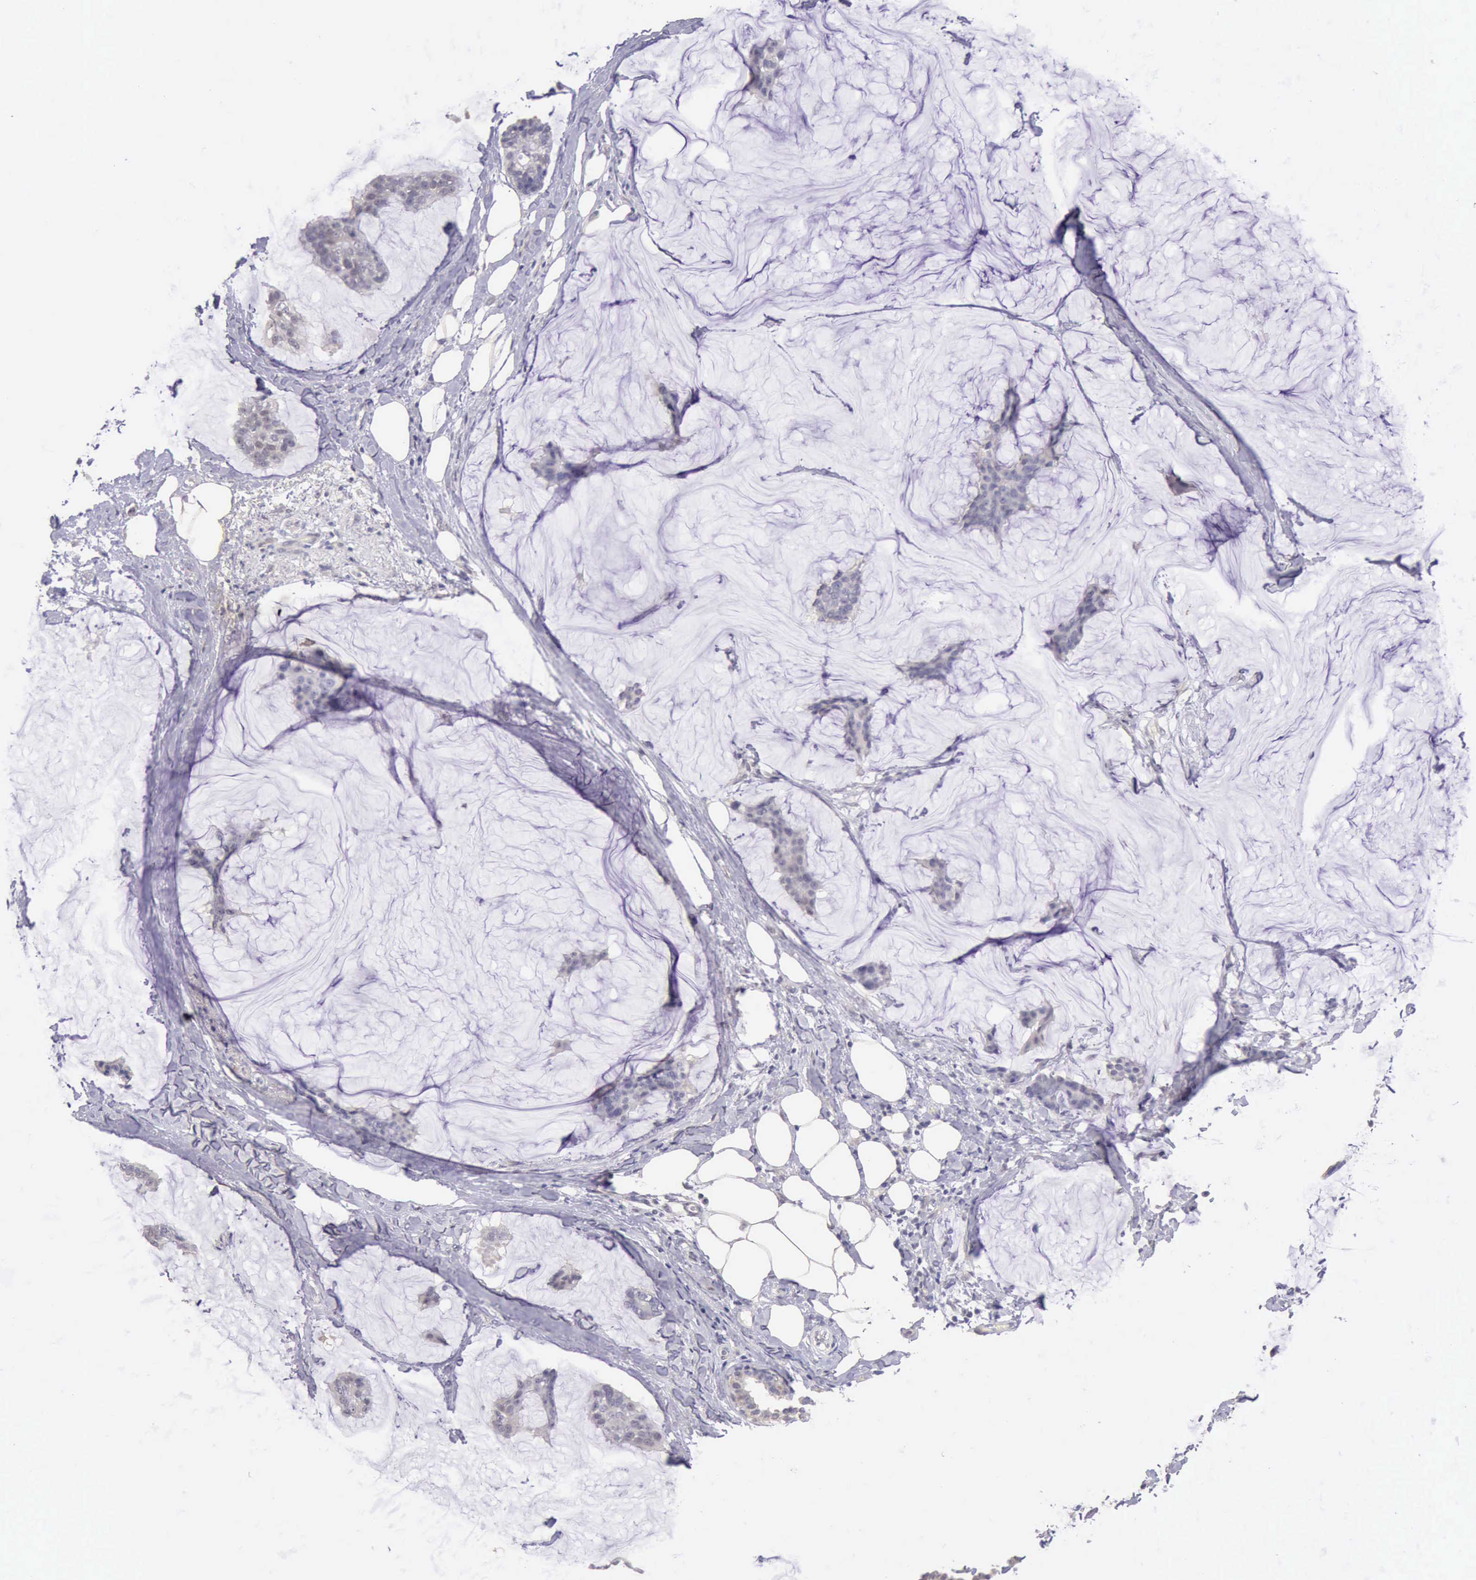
{"staining": {"intensity": "weak", "quantity": "<25%", "location": "cytoplasmic/membranous"}, "tissue": "breast cancer", "cell_type": "Tumor cells", "image_type": "cancer", "snomed": [{"axis": "morphology", "description": "Duct carcinoma"}, {"axis": "topography", "description": "Breast"}], "caption": "This is an immunohistochemistry histopathology image of human intraductal carcinoma (breast). There is no positivity in tumor cells.", "gene": "KCND1", "patient": {"sex": "female", "age": 93}}